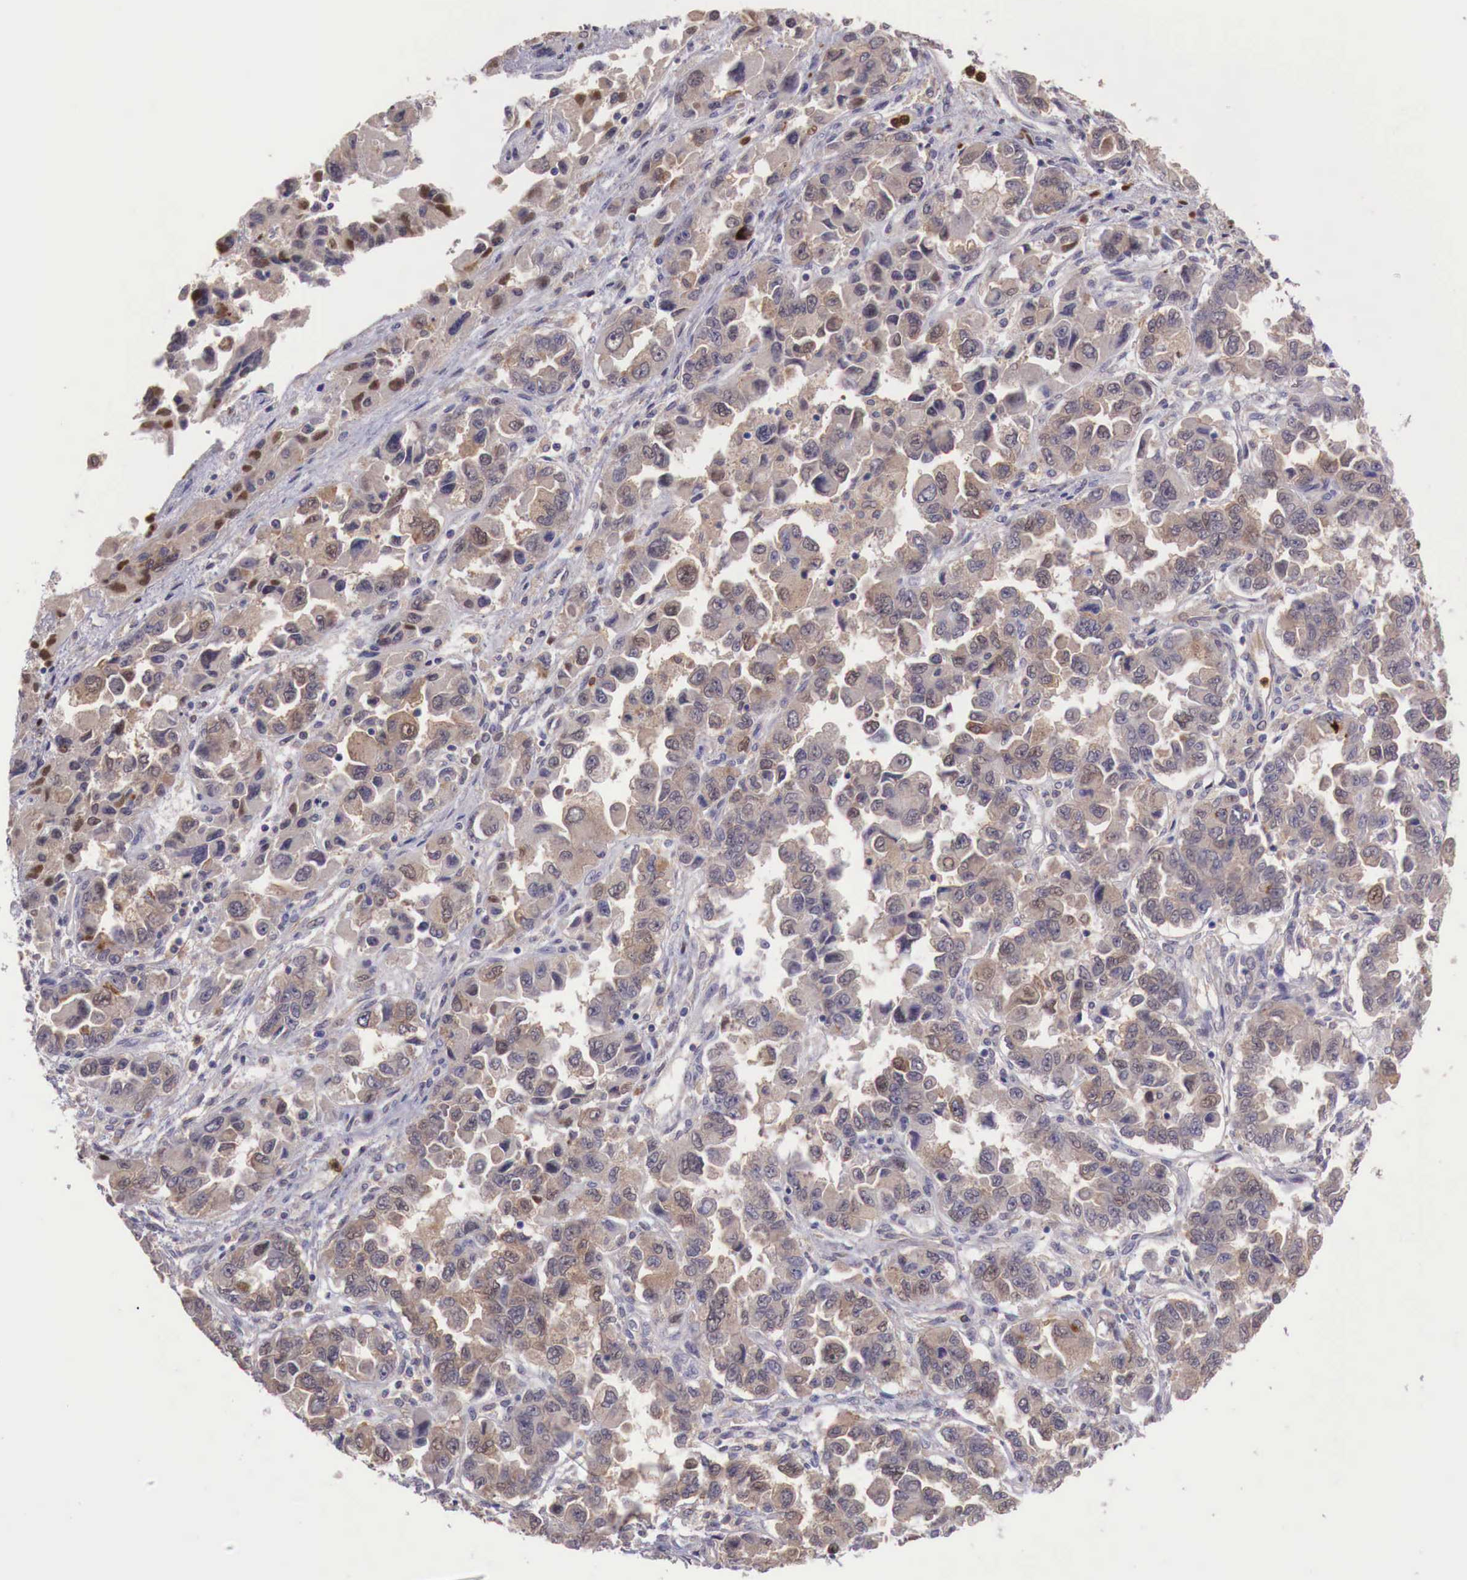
{"staining": {"intensity": "weak", "quantity": ">75%", "location": "cytoplasmic/membranous"}, "tissue": "ovarian cancer", "cell_type": "Tumor cells", "image_type": "cancer", "snomed": [{"axis": "morphology", "description": "Cystadenocarcinoma, serous, NOS"}, {"axis": "topography", "description": "Ovary"}], "caption": "Tumor cells display low levels of weak cytoplasmic/membranous positivity in approximately >75% of cells in human ovarian cancer.", "gene": "GAB2", "patient": {"sex": "female", "age": 84}}